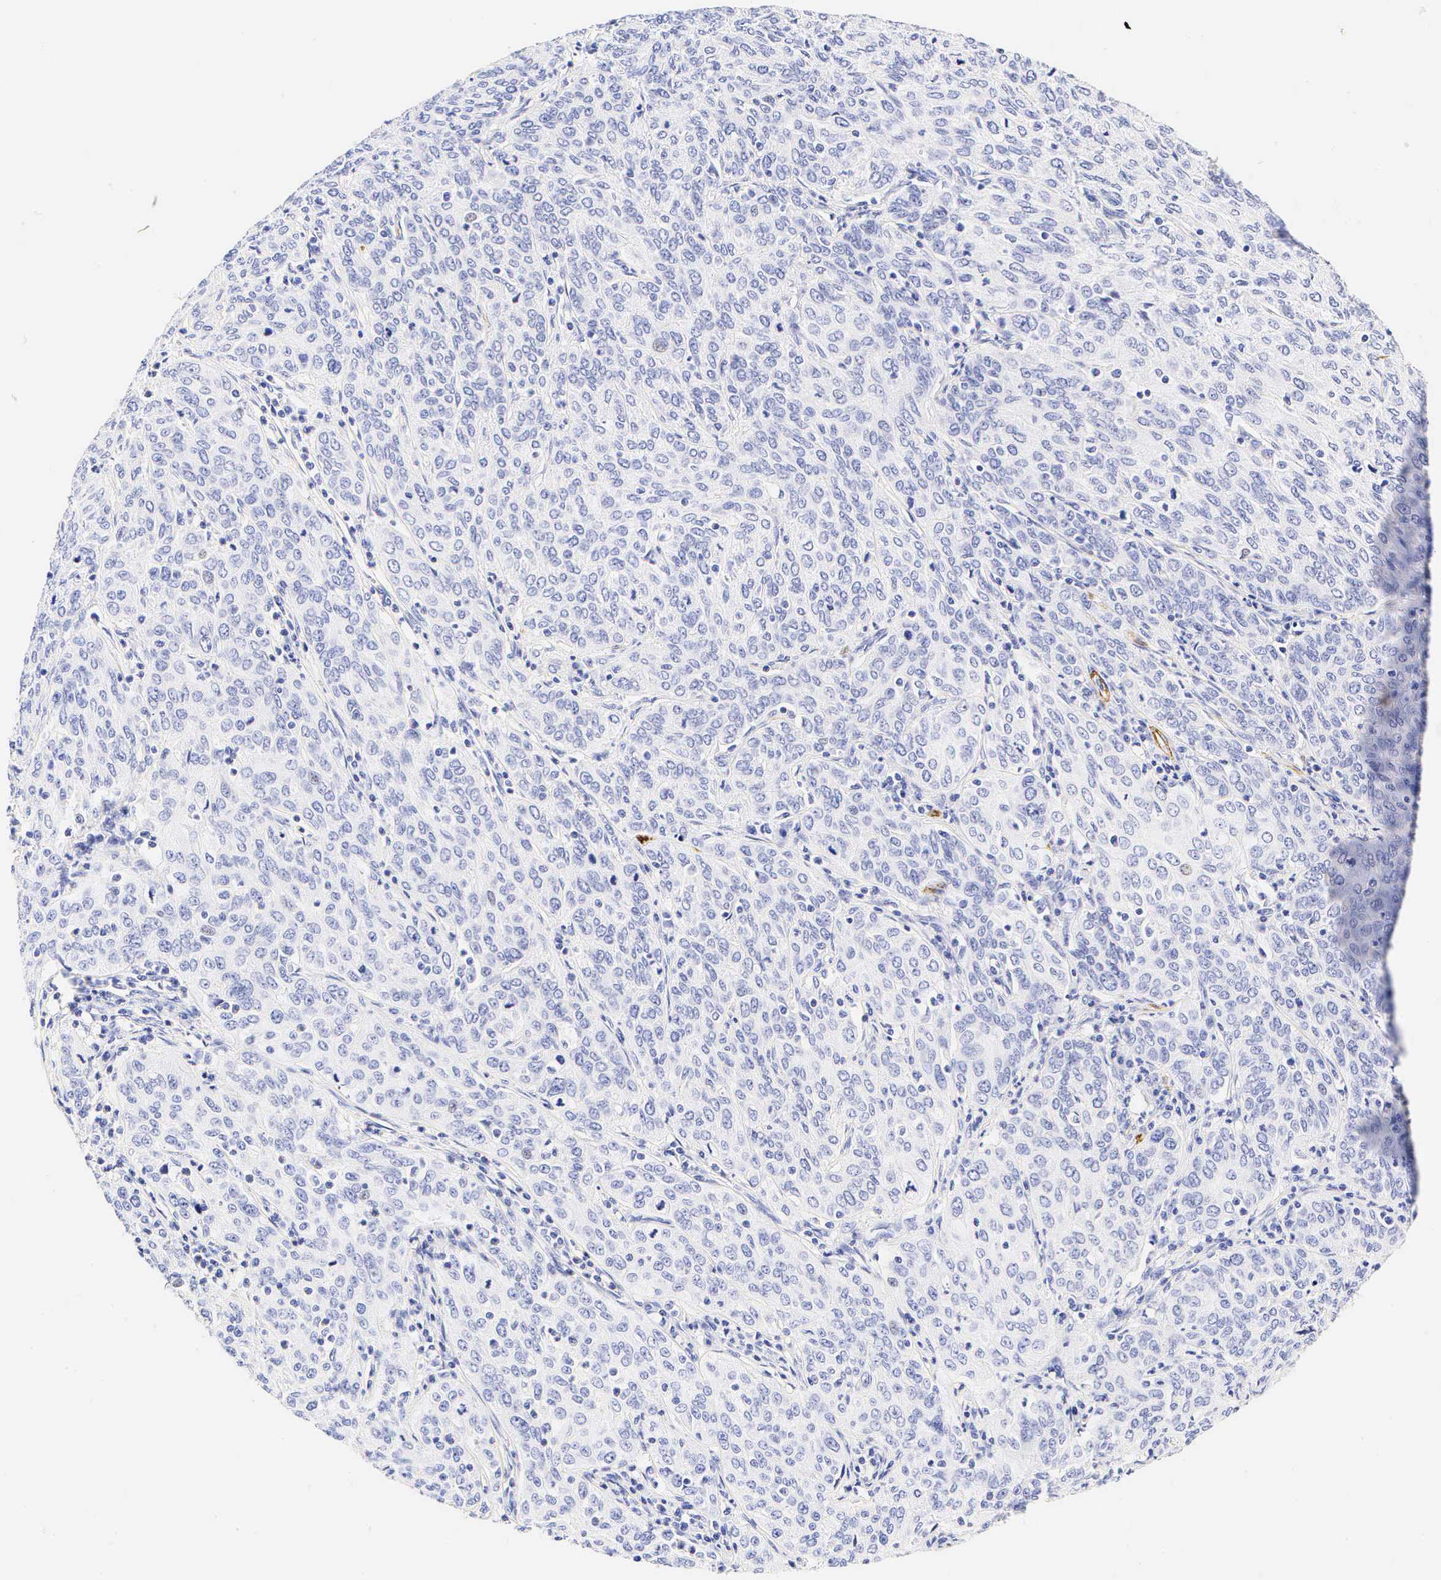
{"staining": {"intensity": "negative", "quantity": "none", "location": "none"}, "tissue": "cervical cancer", "cell_type": "Tumor cells", "image_type": "cancer", "snomed": [{"axis": "morphology", "description": "Squamous cell carcinoma, NOS"}, {"axis": "topography", "description": "Cervix"}], "caption": "Cervical cancer was stained to show a protein in brown. There is no significant staining in tumor cells.", "gene": "CALD1", "patient": {"sex": "female", "age": 38}}